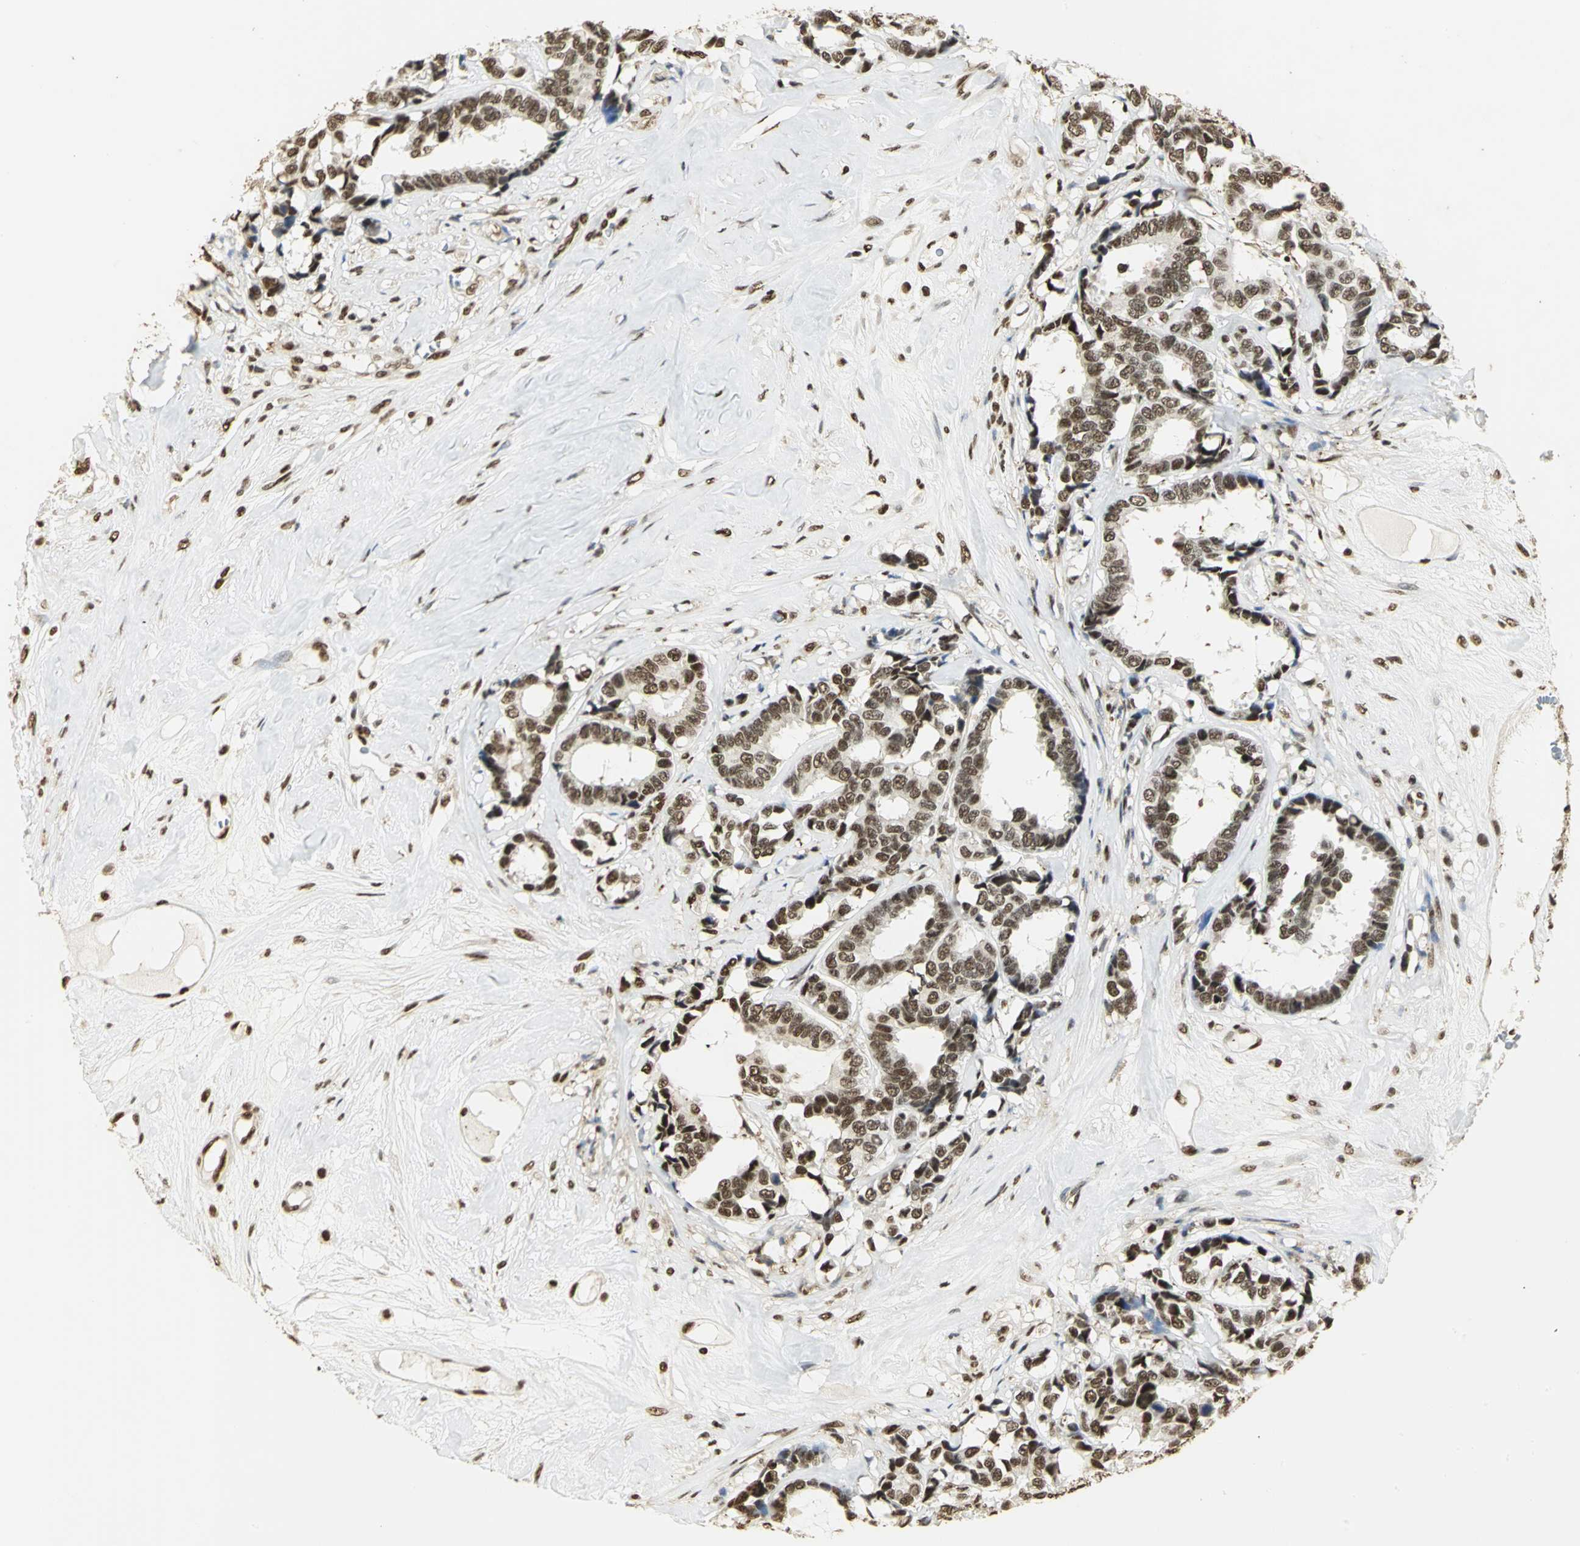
{"staining": {"intensity": "moderate", "quantity": ">75%", "location": "nuclear"}, "tissue": "breast cancer", "cell_type": "Tumor cells", "image_type": "cancer", "snomed": [{"axis": "morphology", "description": "Duct carcinoma"}, {"axis": "topography", "description": "Breast"}], "caption": "Intraductal carcinoma (breast) stained for a protein (brown) shows moderate nuclear positive staining in about >75% of tumor cells.", "gene": "SET", "patient": {"sex": "female", "age": 87}}